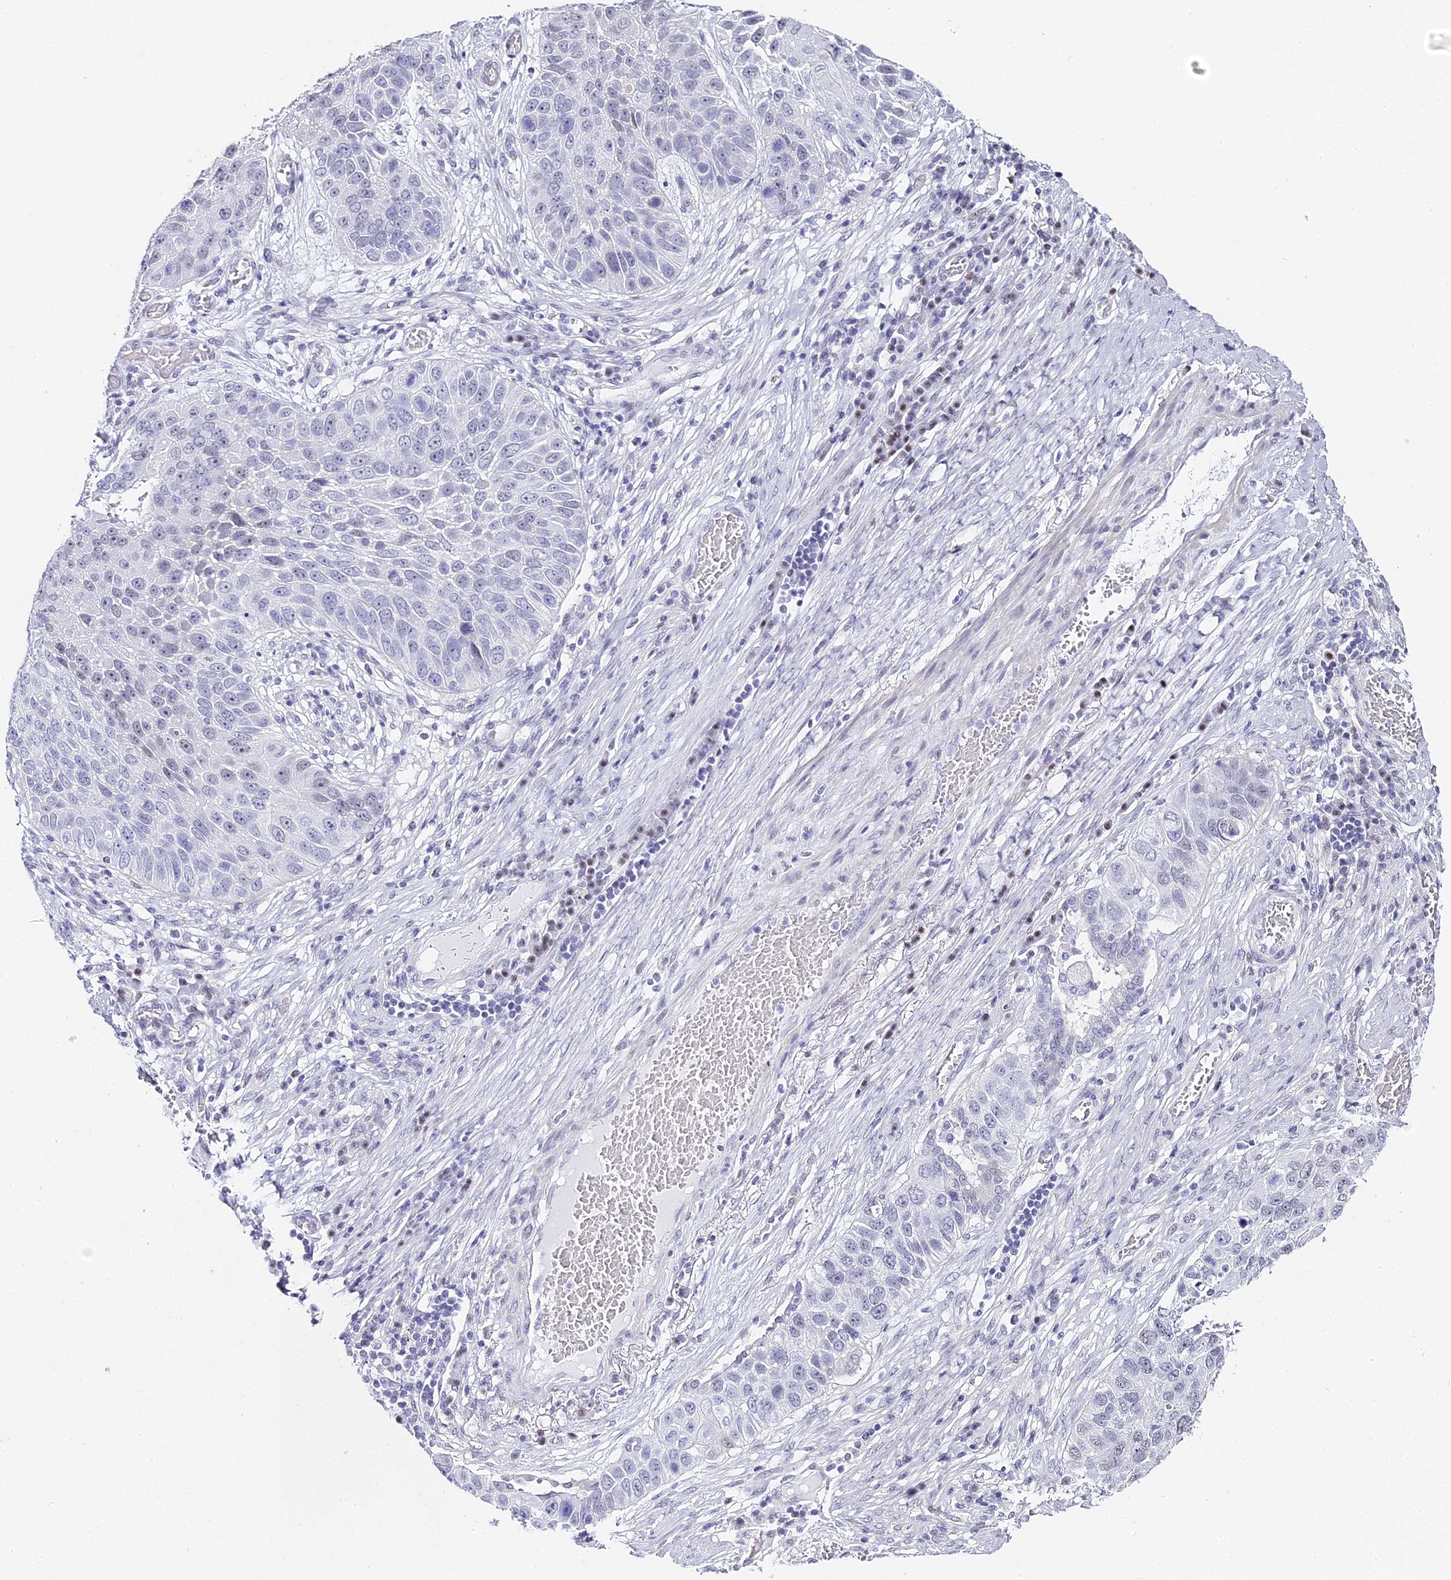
{"staining": {"intensity": "weak", "quantity": "<25%", "location": "nuclear"}, "tissue": "lung cancer", "cell_type": "Tumor cells", "image_type": "cancer", "snomed": [{"axis": "morphology", "description": "Squamous cell carcinoma, NOS"}, {"axis": "topography", "description": "Lung"}], "caption": "DAB (3,3'-diaminobenzidine) immunohistochemical staining of human squamous cell carcinoma (lung) shows no significant positivity in tumor cells. (DAB IHC visualized using brightfield microscopy, high magnification).", "gene": "ABHD14A-ACY1", "patient": {"sex": "male", "age": 61}}